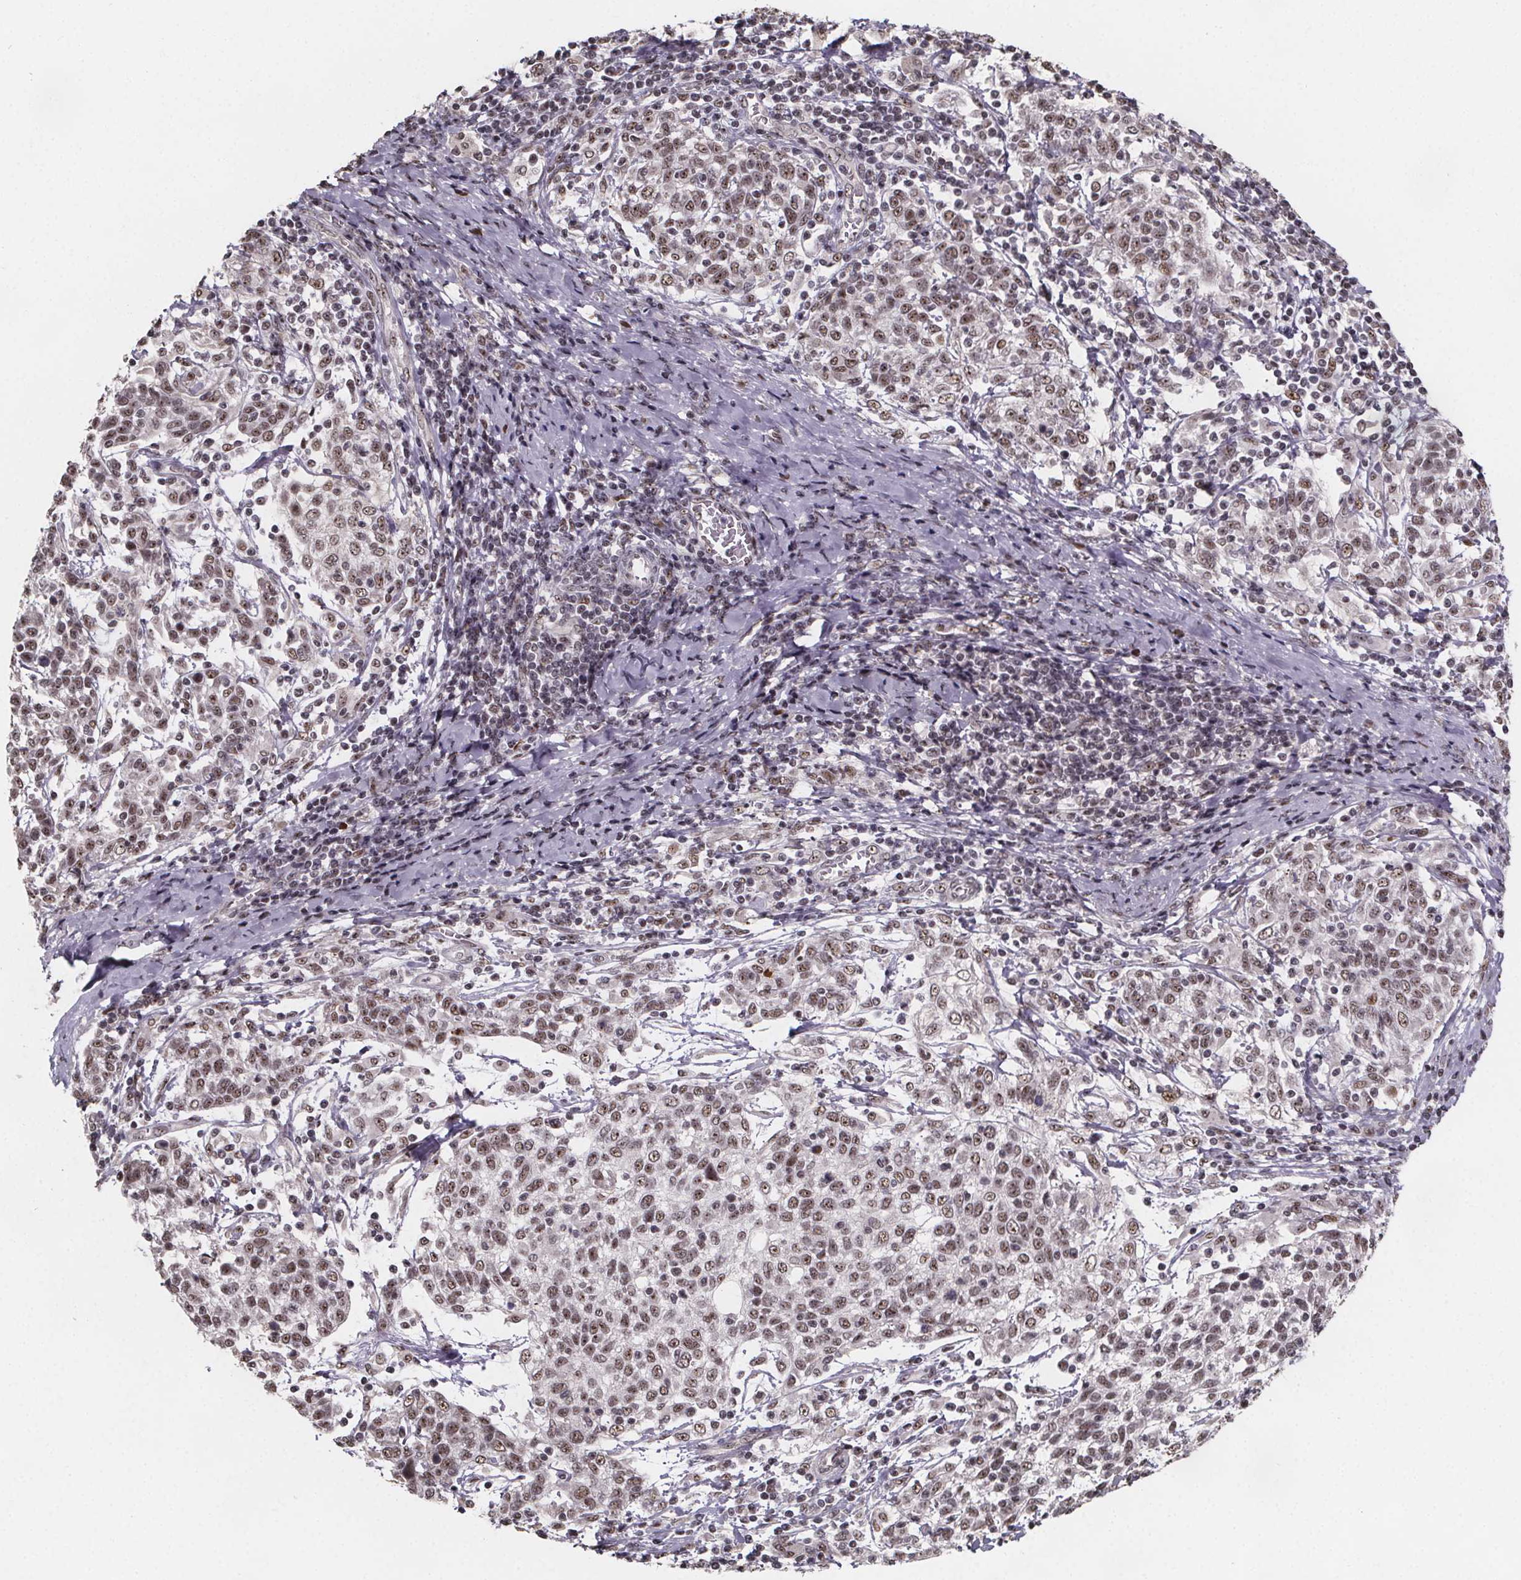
{"staining": {"intensity": "moderate", "quantity": ">75%", "location": "nuclear"}, "tissue": "cervical cancer", "cell_type": "Tumor cells", "image_type": "cancer", "snomed": [{"axis": "morphology", "description": "Squamous cell carcinoma, NOS"}, {"axis": "topography", "description": "Cervix"}], "caption": "Tumor cells demonstrate medium levels of moderate nuclear staining in about >75% of cells in human cervical cancer (squamous cell carcinoma).", "gene": "U2SURP", "patient": {"sex": "female", "age": 61}}